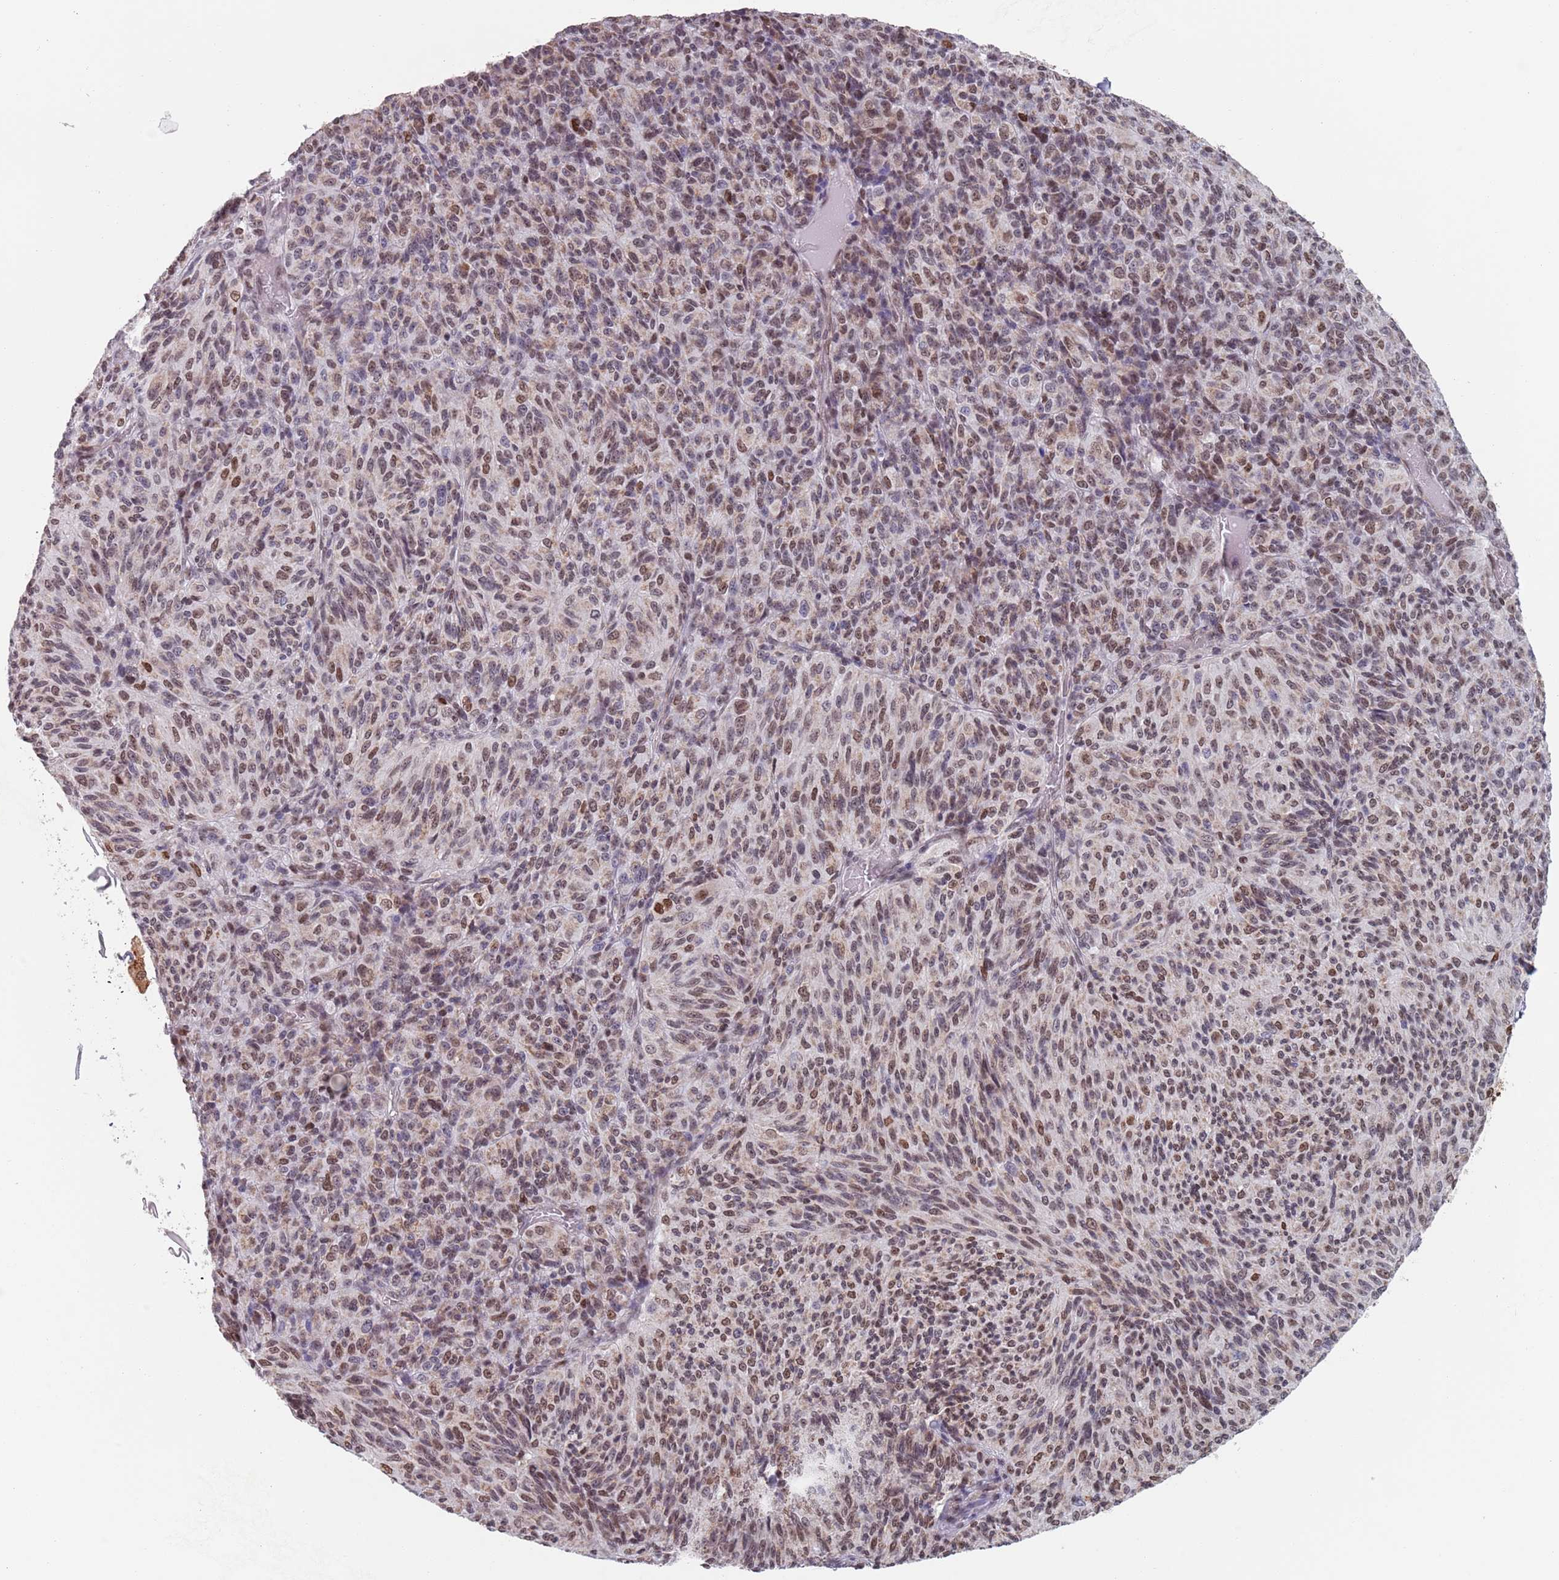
{"staining": {"intensity": "weak", "quantity": "25%-75%", "location": "nuclear"}, "tissue": "melanoma", "cell_type": "Tumor cells", "image_type": "cancer", "snomed": [{"axis": "morphology", "description": "Malignant melanoma, Metastatic site"}, {"axis": "topography", "description": "Brain"}], "caption": "Malignant melanoma (metastatic site) stained with DAB (3,3'-diaminobenzidine) IHC displays low levels of weak nuclear positivity in approximately 25%-75% of tumor cells.", "gene": "MFSD12", "patient": {"sex": "female", "age": 56}}